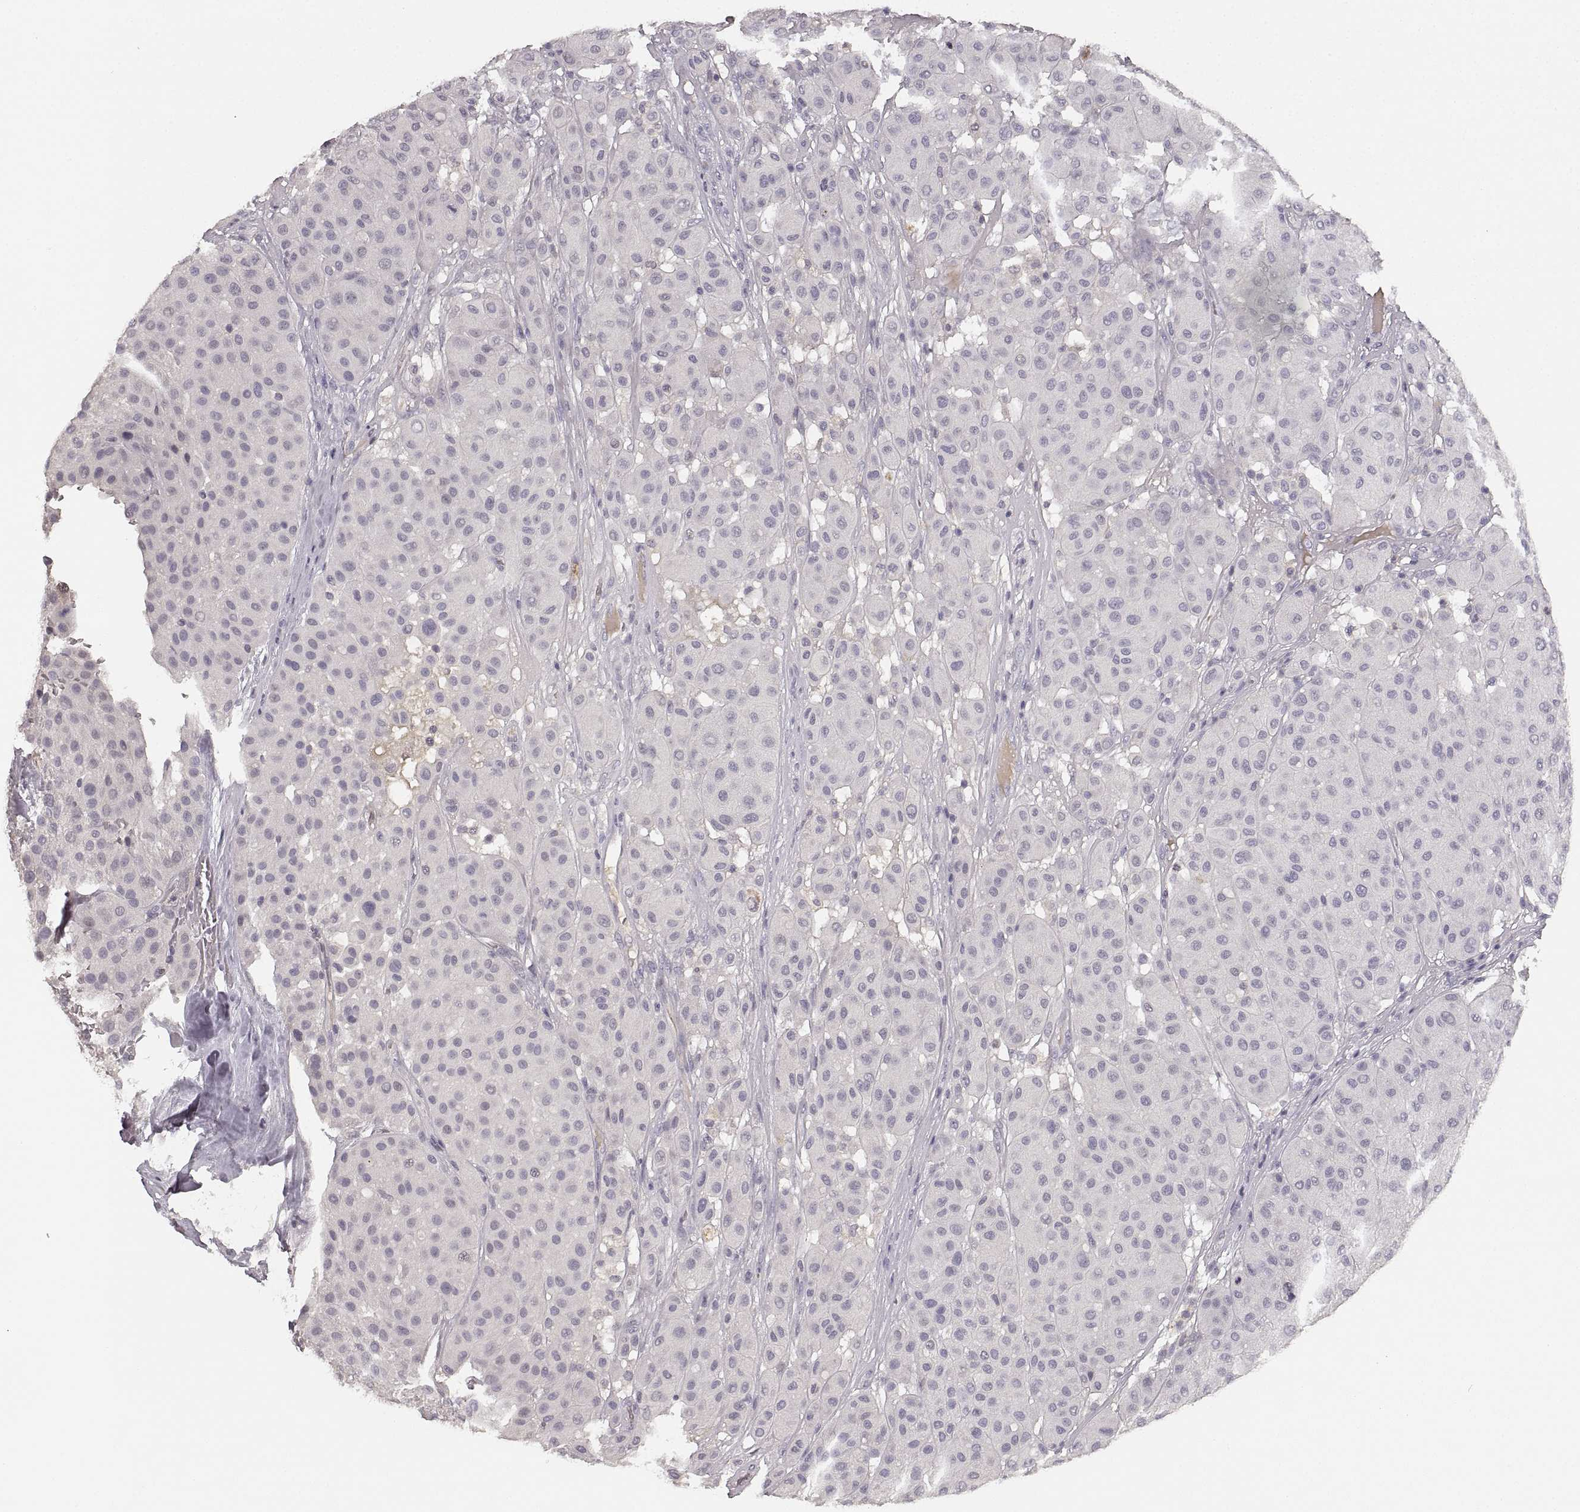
{"staining": {"intensity": "negative", "quantity": "none", "location": "none"}, "tissue": "melanoma", "cell_type": "Tumor cells", "image_type": "cancer", "snomed": [{"axis": "morphology", "description": "Malignant melanoma, Metastatic site"}, {"axis": "topography", "description": "Smooth muscle"}], "caption": "Human malignant melanoma (metastatic site) stained for a protein using immunohistochemistry (IHC) exhibits no positivity in tumor cells.", "gene": "RUNDC3A", "patient": {"sex": "male", "age": 41}}